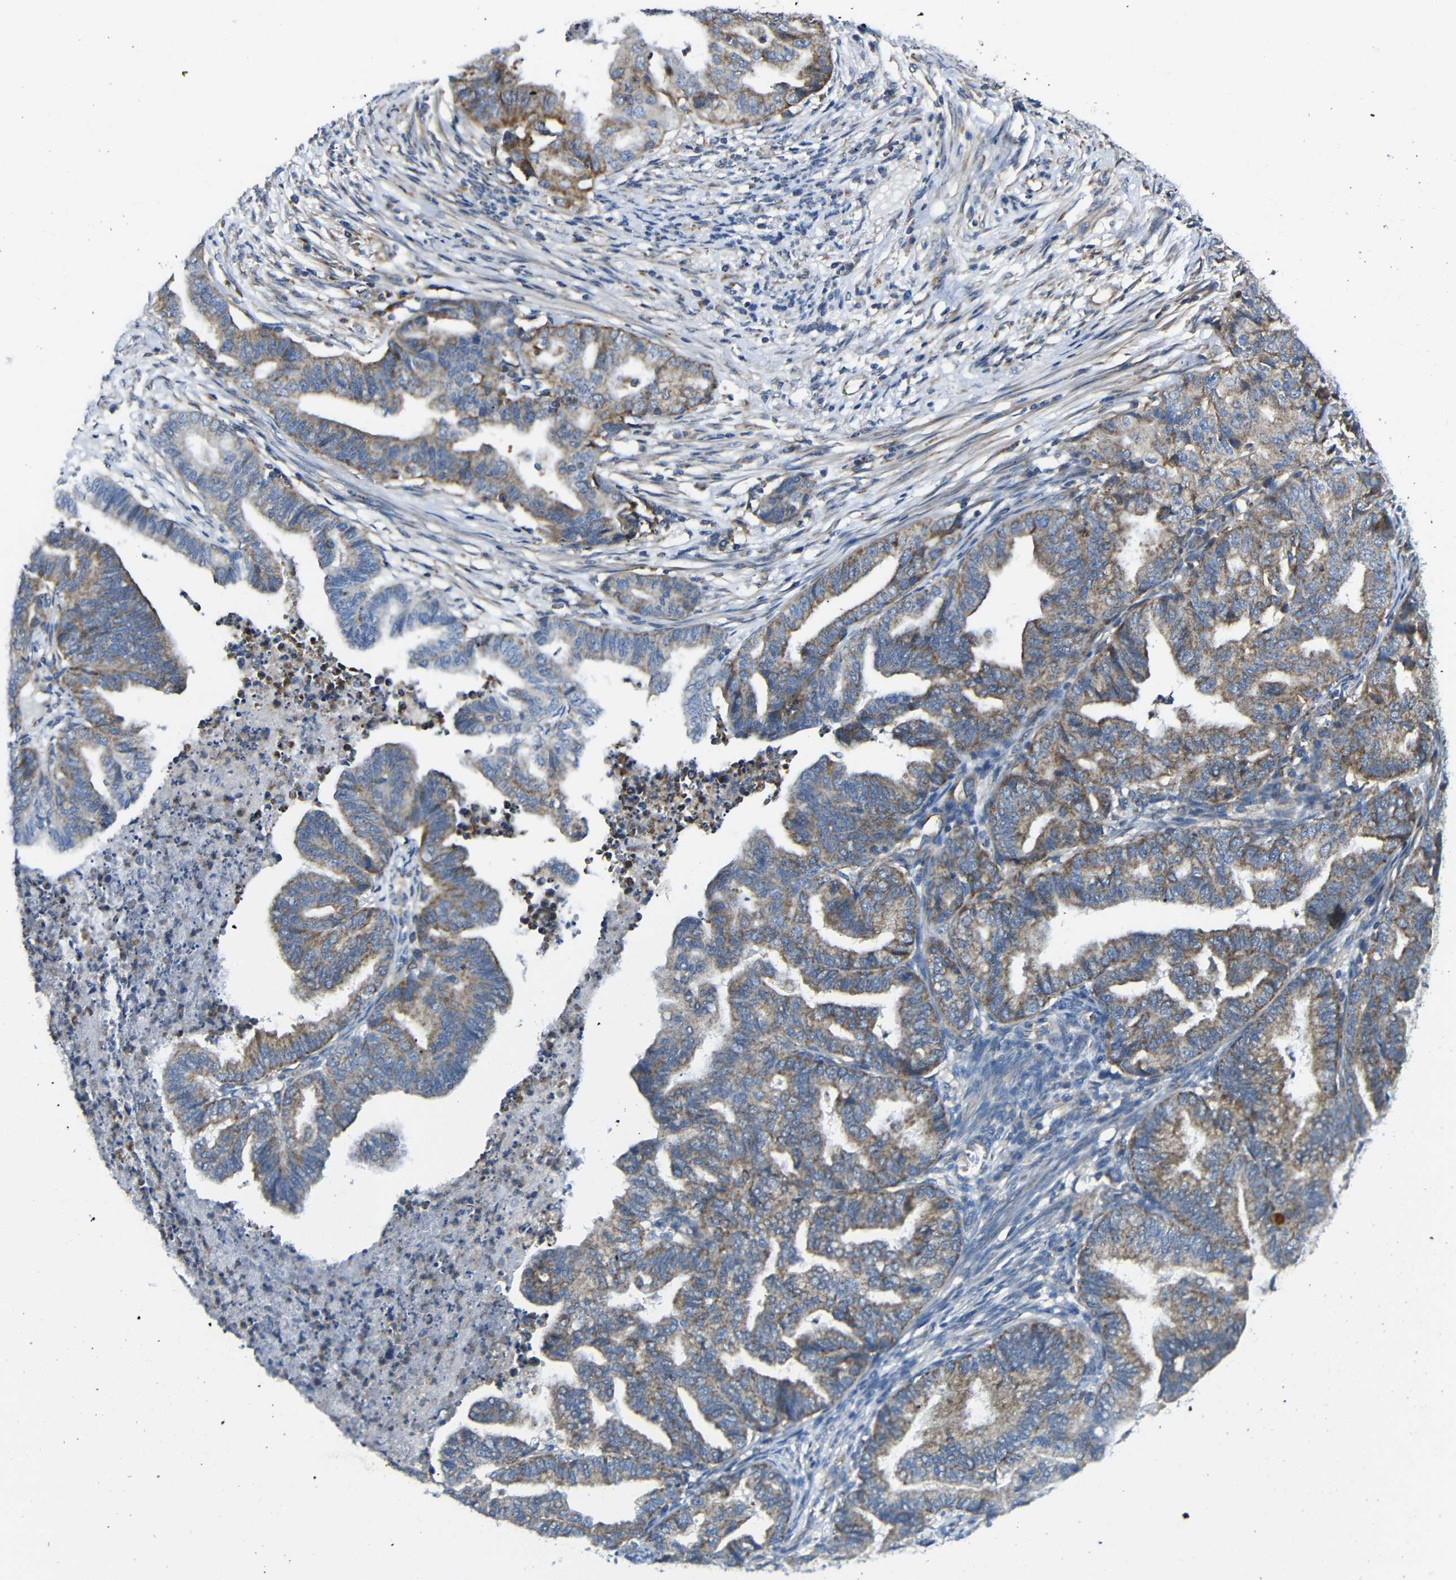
{"staining": {"intensity": "moderate", "quantity": ">75%", "location": "cytoplasmic/membranous"}, "tissue": "endometrial cancer", "cell_type": "Tumor cells", "image_type": "cancer", "snomed": [{"axis": "morphology", "description": "Adenocarcinoma, NOS"}, {"axis": "topography", "description": "Endometrium"}], "caption": "A high-resolution image shows immunohistochemistry (IHC) staining of endometrial cancer, which shows moderate cytoplasmic/membranous positivity in about >75% of tumor cells.", "gene": "PDCD1LG2", "patient": {"sex": "female", "age": 79}}